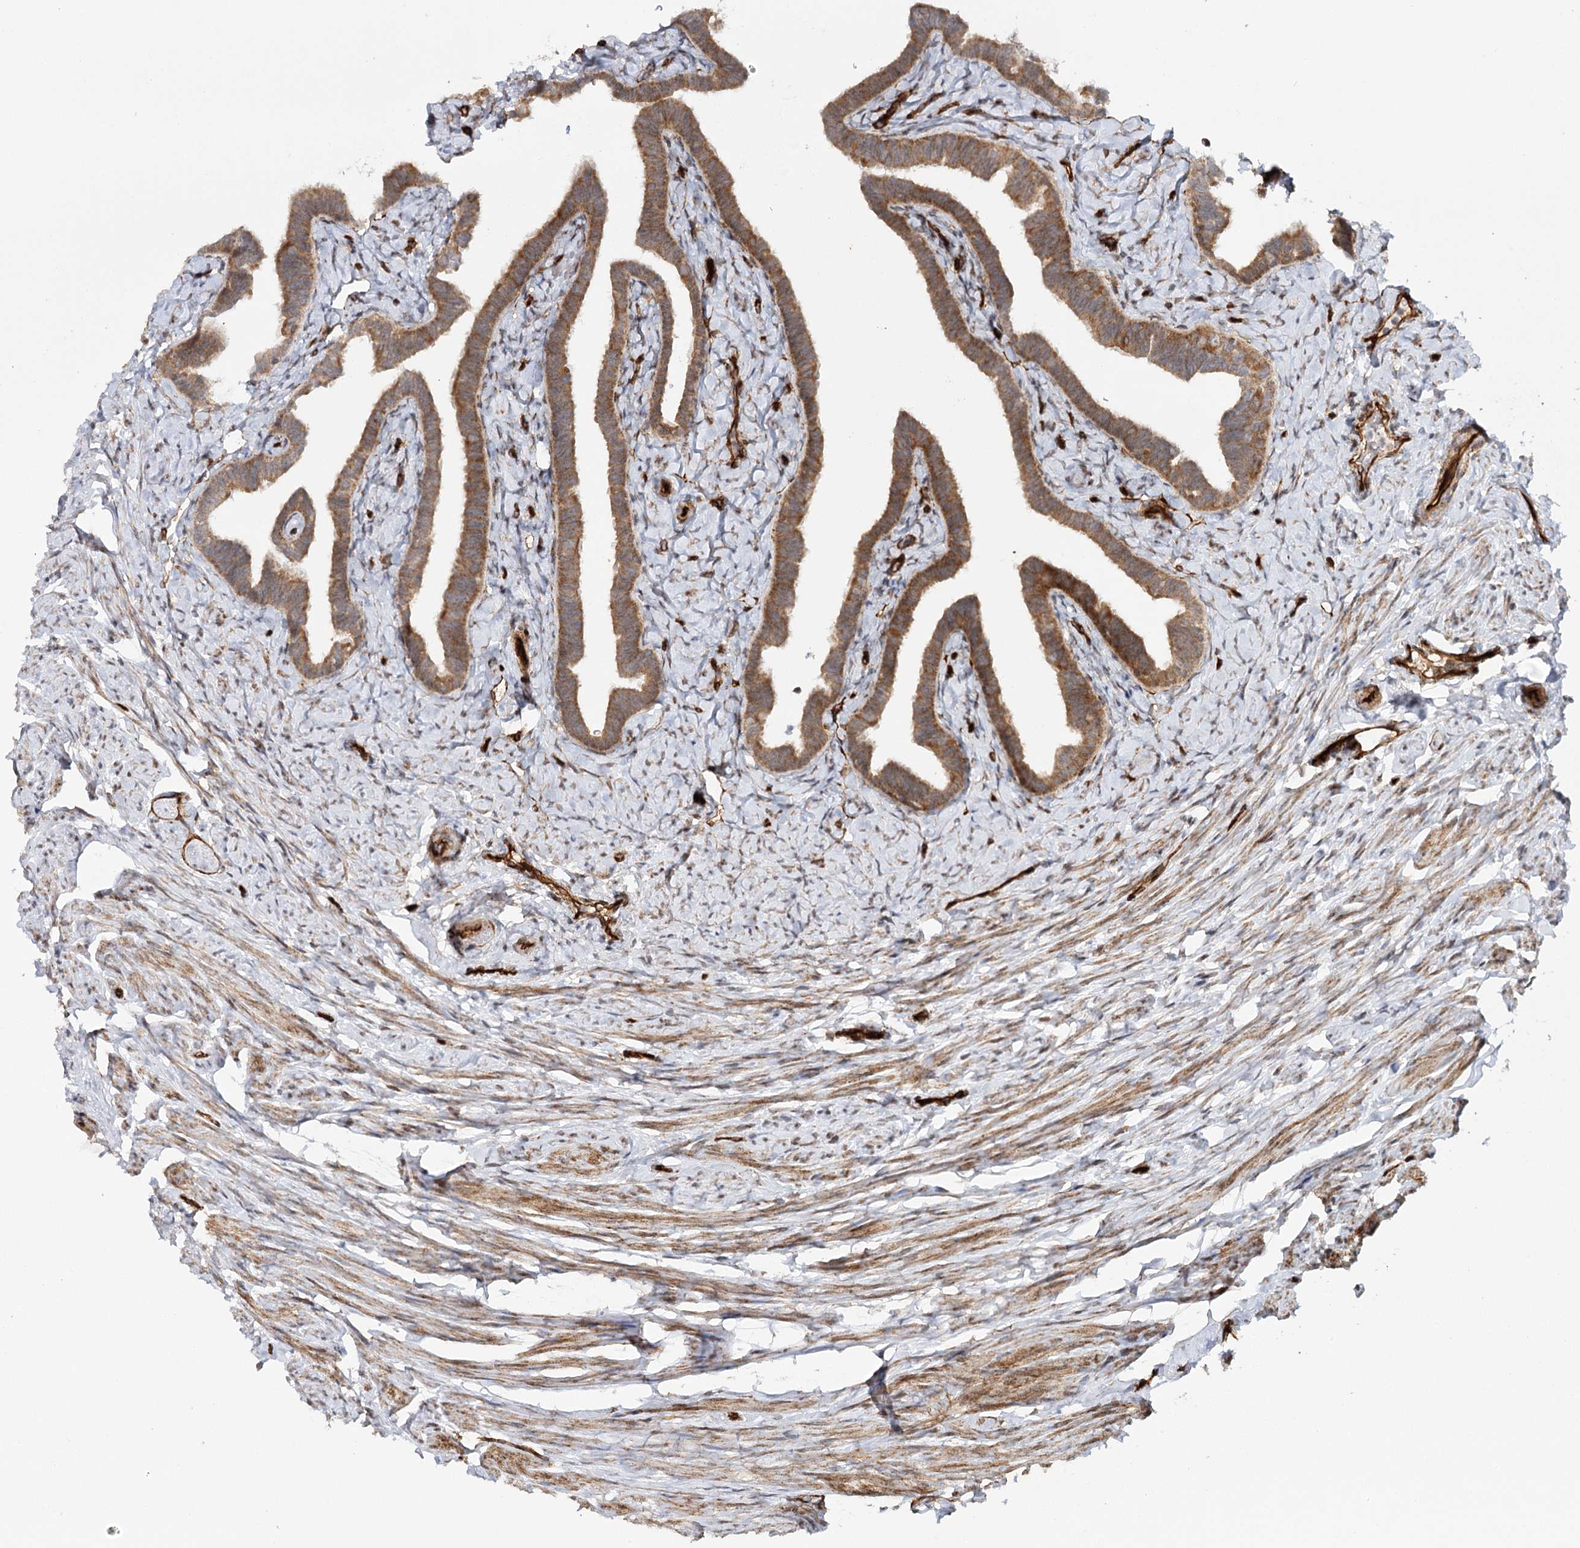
{"staining": {"intensity": "moderate", "quantity": ">75%", "location": "cytoplasmic/membranous"}, "tissue": "fallopian tube", "cell_type": "Glandular cells", "image_type": "normal", "snomed": [{"axis": "morphology", "description": "Normal tissue, NOS"}, {"axis": "topography", "description": "Fallopian tube"}], "caption": "Unremarkable fallopian tube reveals moderate cytoplasmic/membranous staining in approximately >75% of glandular cells (Brightfield microscopy of DAB IHC at high magnification)..", "gene": "MKNK1", "patient": {"sex": "female", "age": 39}}